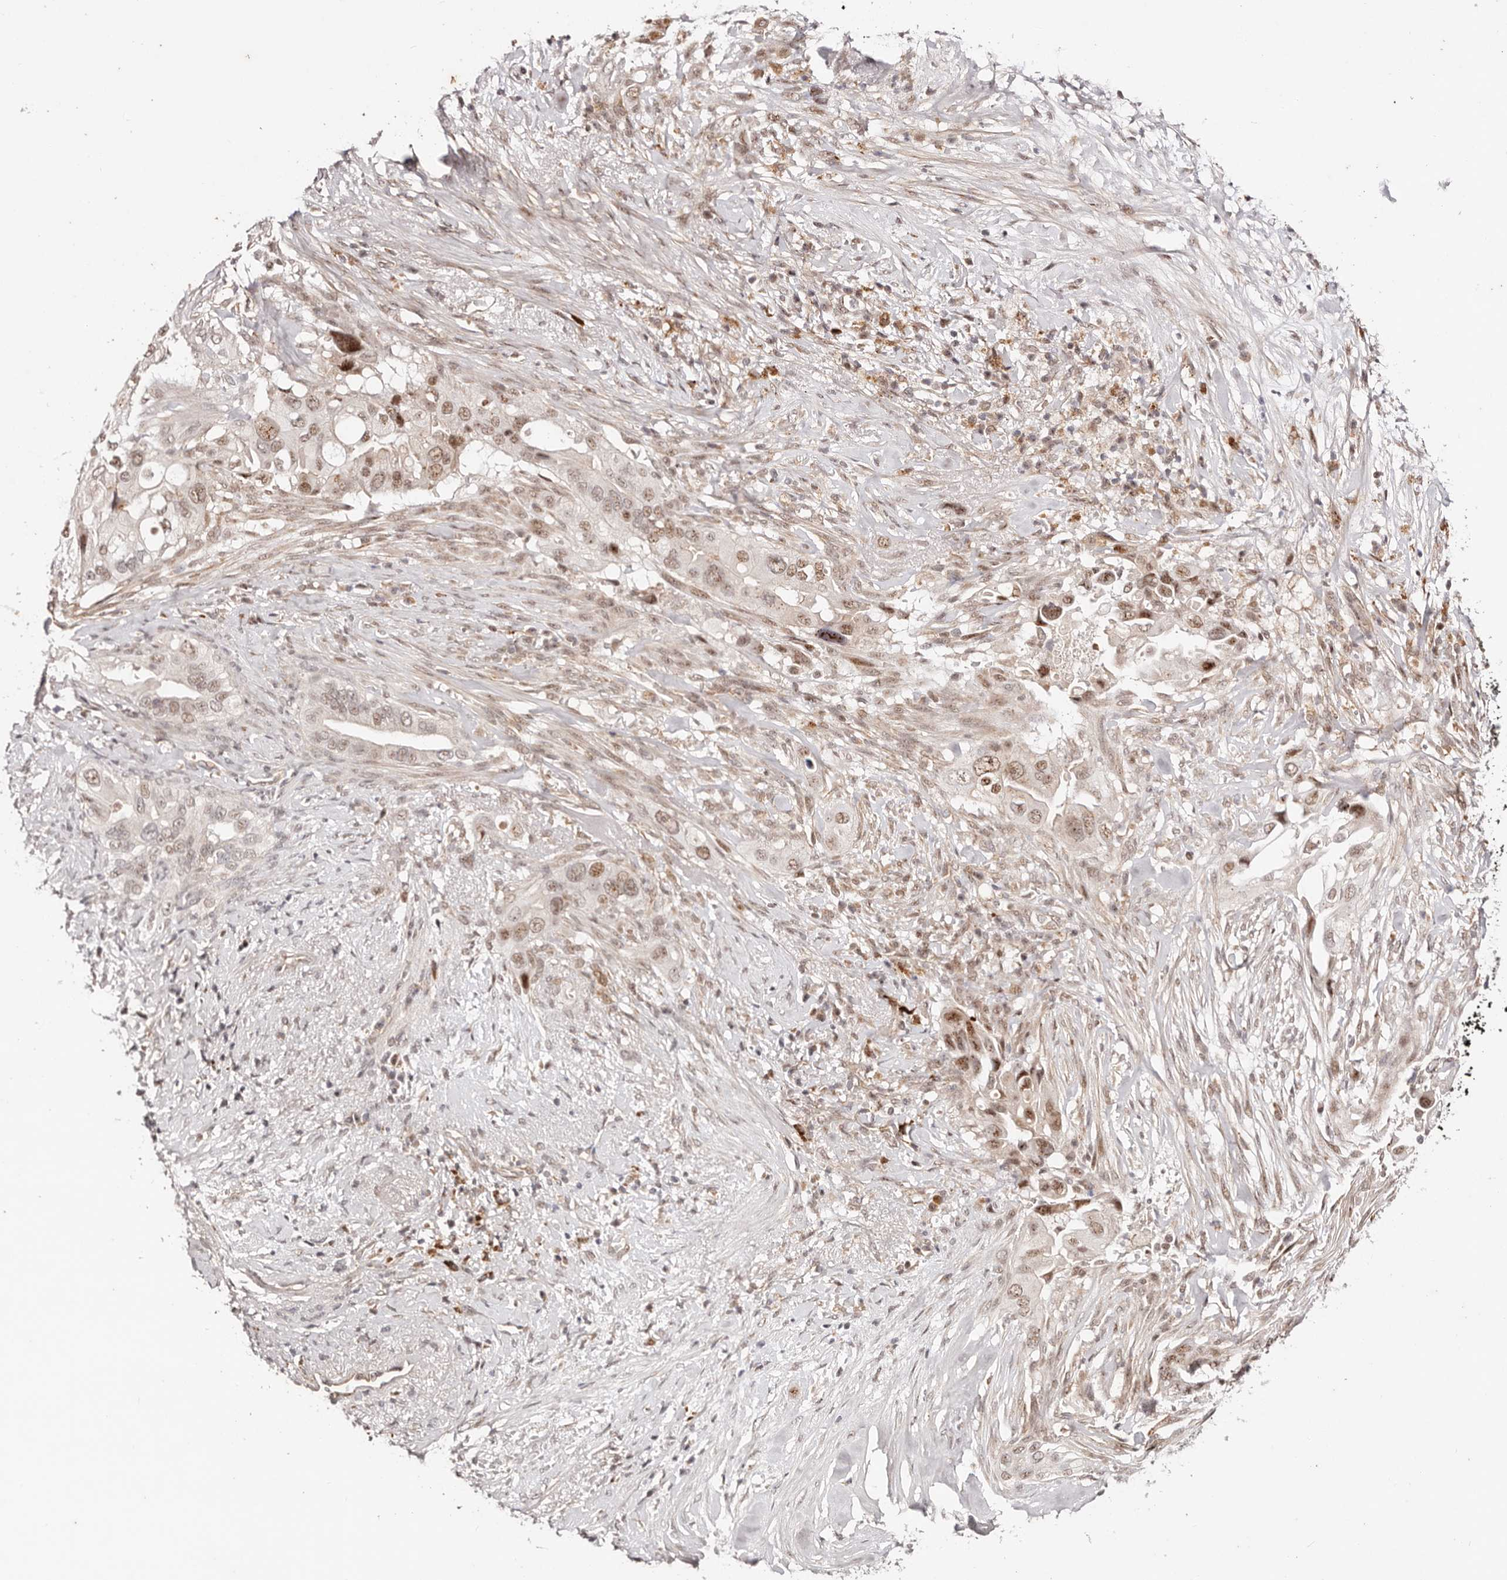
{"staining": {"intensity": "moderate", "quantity": ">75%", "location": "nuclear"}, "tissue": "pancreatic cancer", "cell_type": "Tumor cells", "image_type": "cancer", "snomed": [{"axis": "morphology", "description": "Inflammation, NOS"}, {"axis": "morphology", "description": "Adenocarcinoma, NOS"}, {"axis": "topography", "description": "Pancreas"}], "caption": "Immunohistochemical staining of human pancreatic adenocarcinoma shows medium levels of moderate nuclear protein expression in about >75% of tumor cells. The protein of interest is shown in brown color, while the nuclei are stained blue.", "gene": "WRN", "patient": {"sex": "female", "age": 56}}